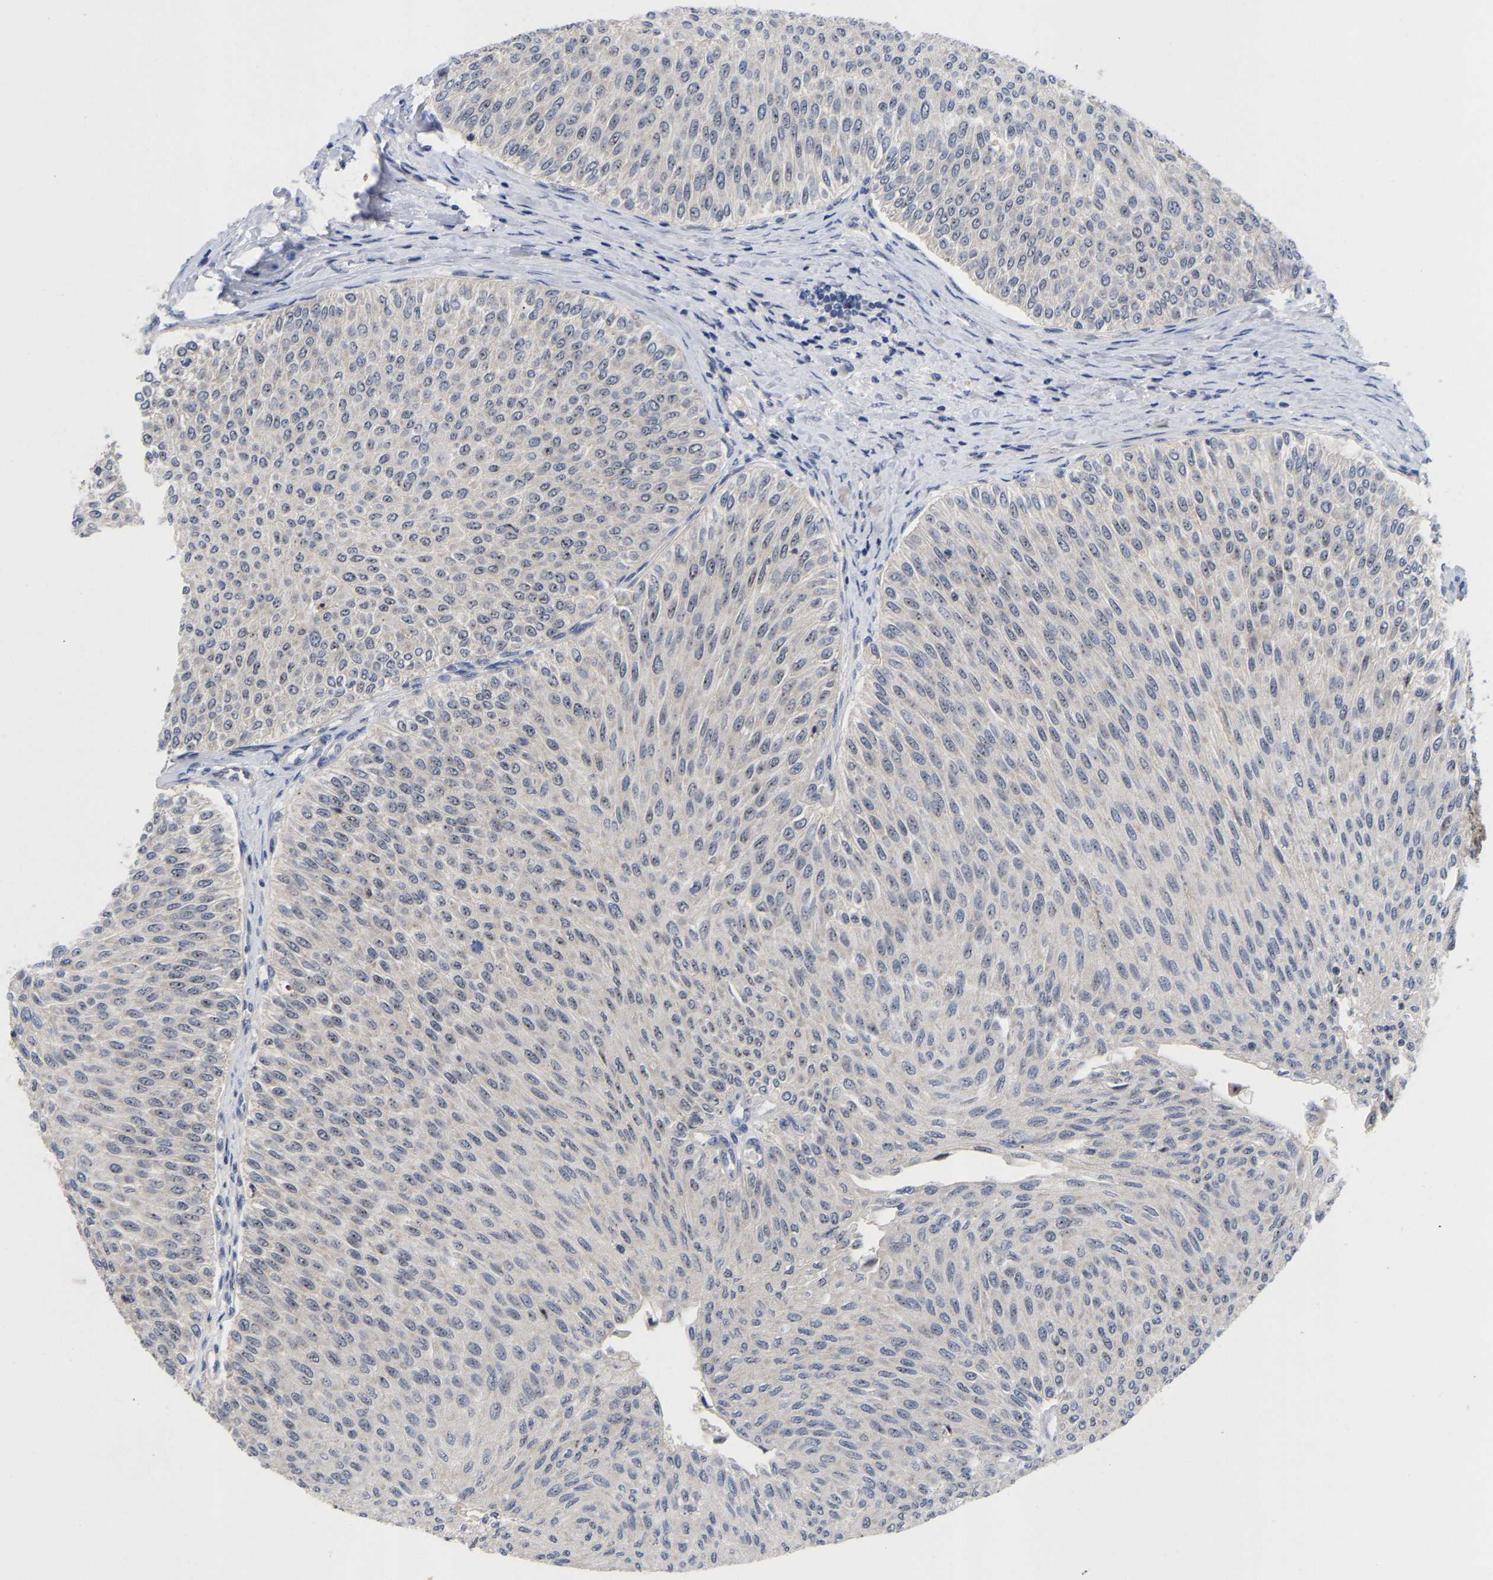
{"staining": {"intensity": "negative", "quantity": "none", "location": "none"}, "tissue": "urothelial cancer", "cell_type": "Tumor cells", "image_type": "cancer", "snomed": [{"axis": "morphology", "description": "Urothelial carcinoma, Low grade"}, {"axis": "topography", "description": "Urinary bladder"}], "caption": "High magnification brightfield microscopy of low-grade urothelial carcinoma stained with DAB (3,3'-diaminobenzidine) (brown) and counterstained with hematoxylin (blue): tumor cells show no significant staining.", "gene": "NLE1", "patient": {"sex": "male", "age": 78}}